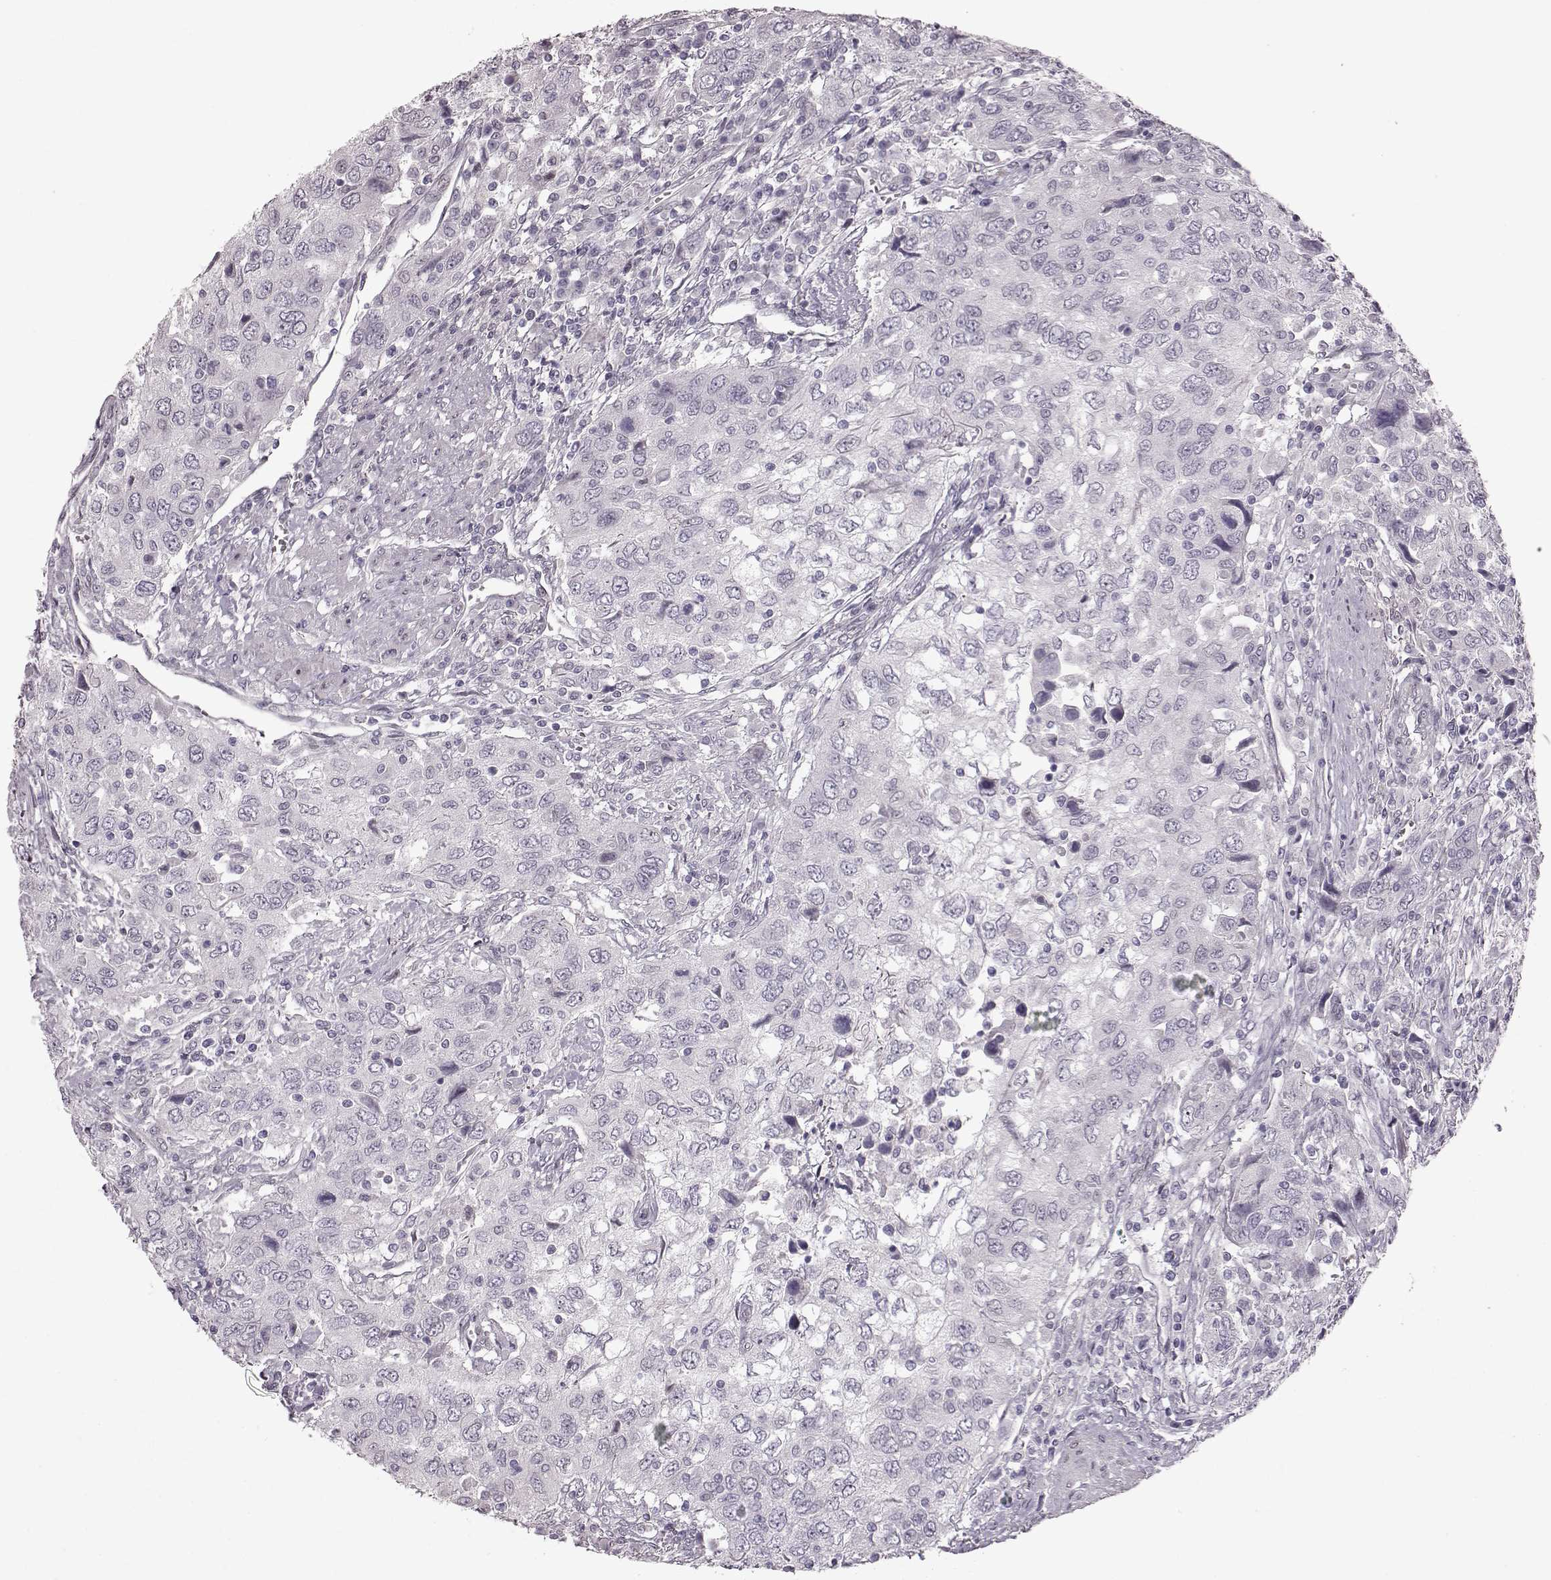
{"staining": {"intensity": "negative", "quantity": "none", "location": "none"}, "tissue": "urothelial cancer", "cell_type": "Tumor cells", "image_type": "cancer", "snomed": [{"axis": "morphology", "description": "Urothelial carcinoma, High grade"}, {"axis": "topography", "description": "Urinary bladder"}], "caption": "DAB immunohistochemical staining of urothelial cancer shows no significant staining in tumor cells.", "gene": "TCHHL1", "patient": {"sex": "male", "age": 76}}